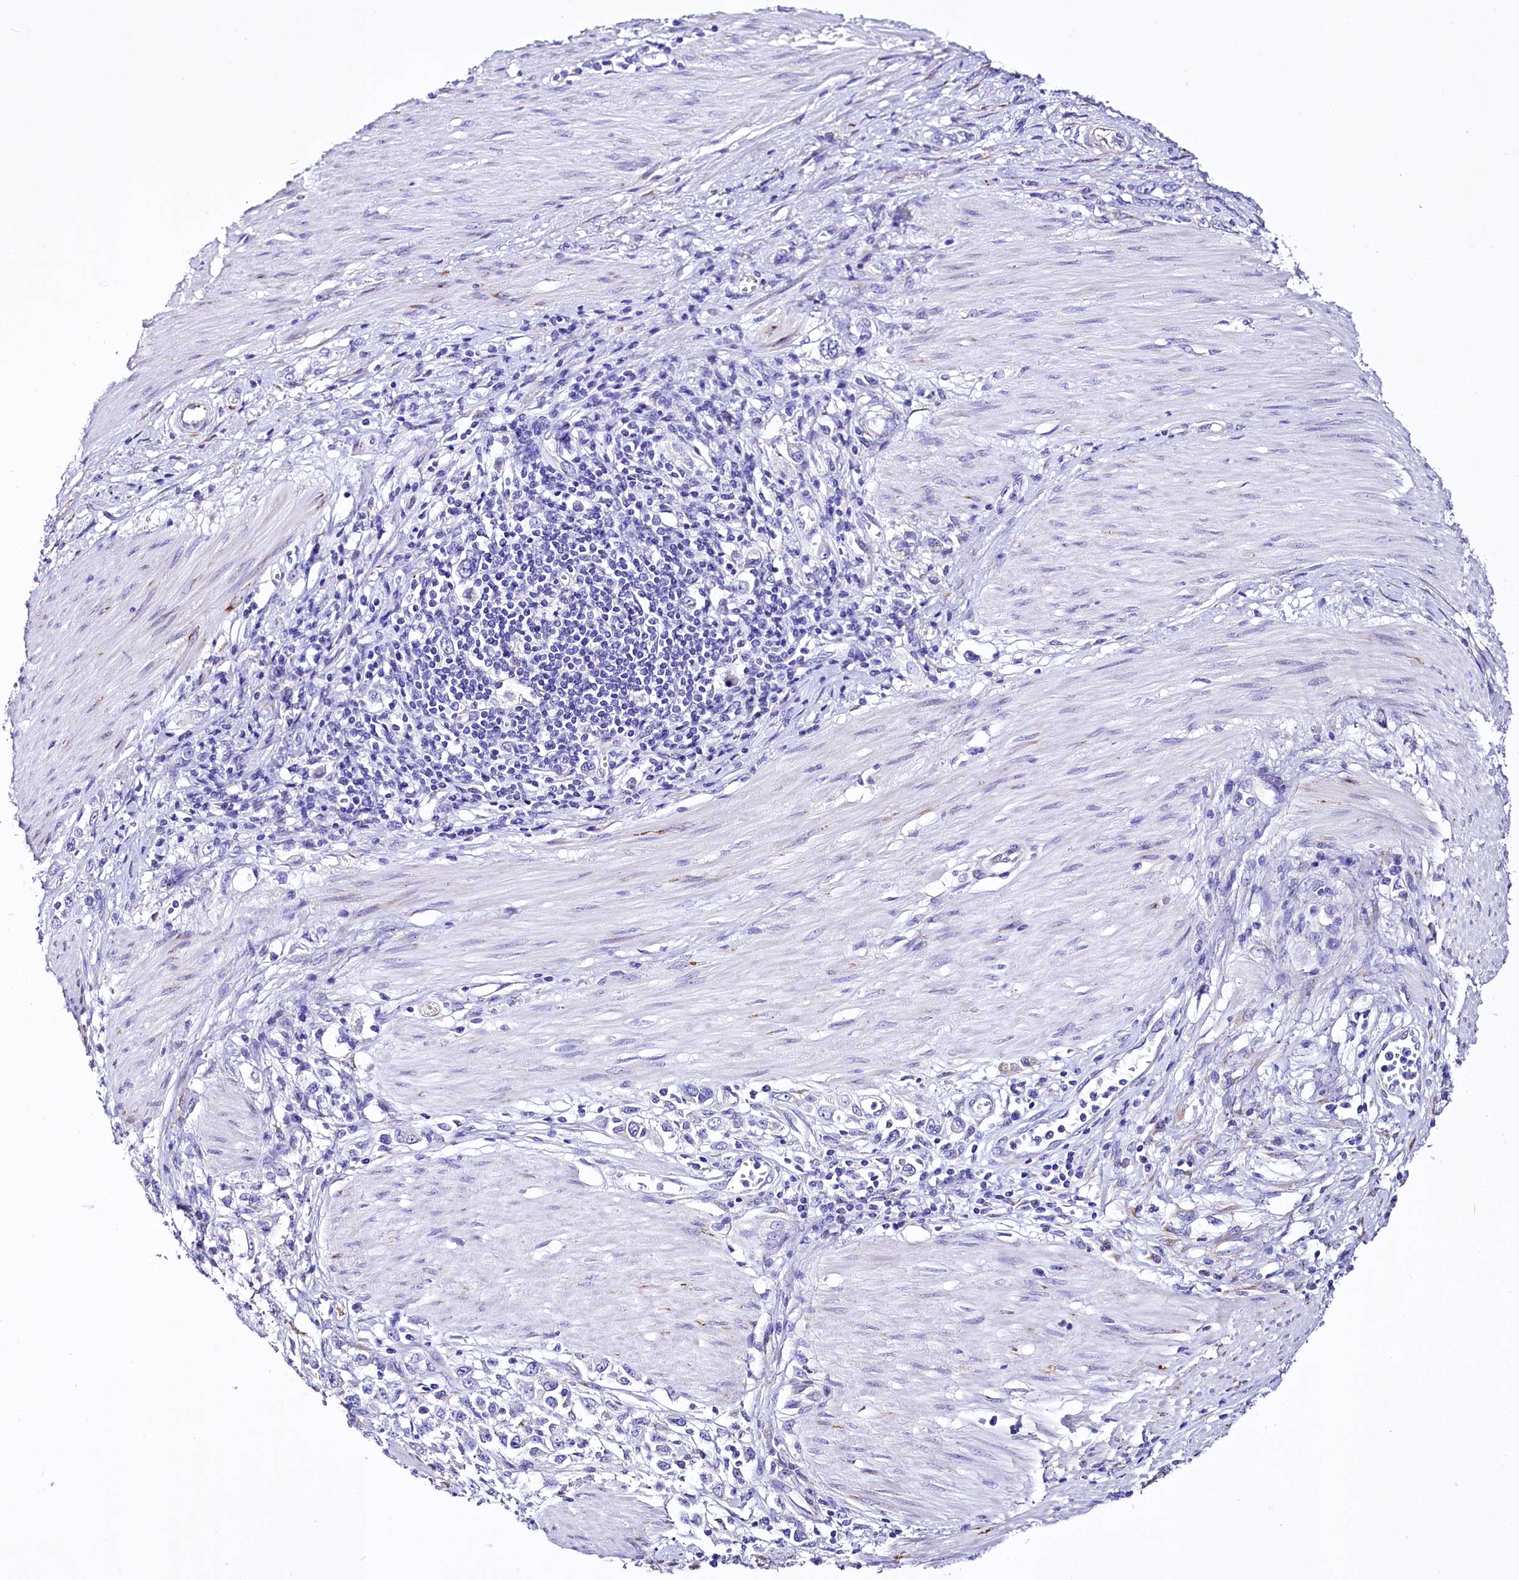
{"staining": {"intensity": "negative", "quantity": "none", "location": "none"}, "tissue": "stomach cancer", "cell_type": "Tumor cells", "image_type": "cancer", "snomed": [{"axis": "morphology", "description": "Adenocarcinoma, NOS"}, {"axis": "topography", "description": "Stomach"}], "caption": "This micrograph is of adenocarcinoma (stomach) stained with immunohistochemistry (IHC) to label a protein in brown with the nuclei are counter-stained blue. There is no expression in tumor cells.", "gene": "A2ML1", "patient": {"sex": "female", "age": 76}}